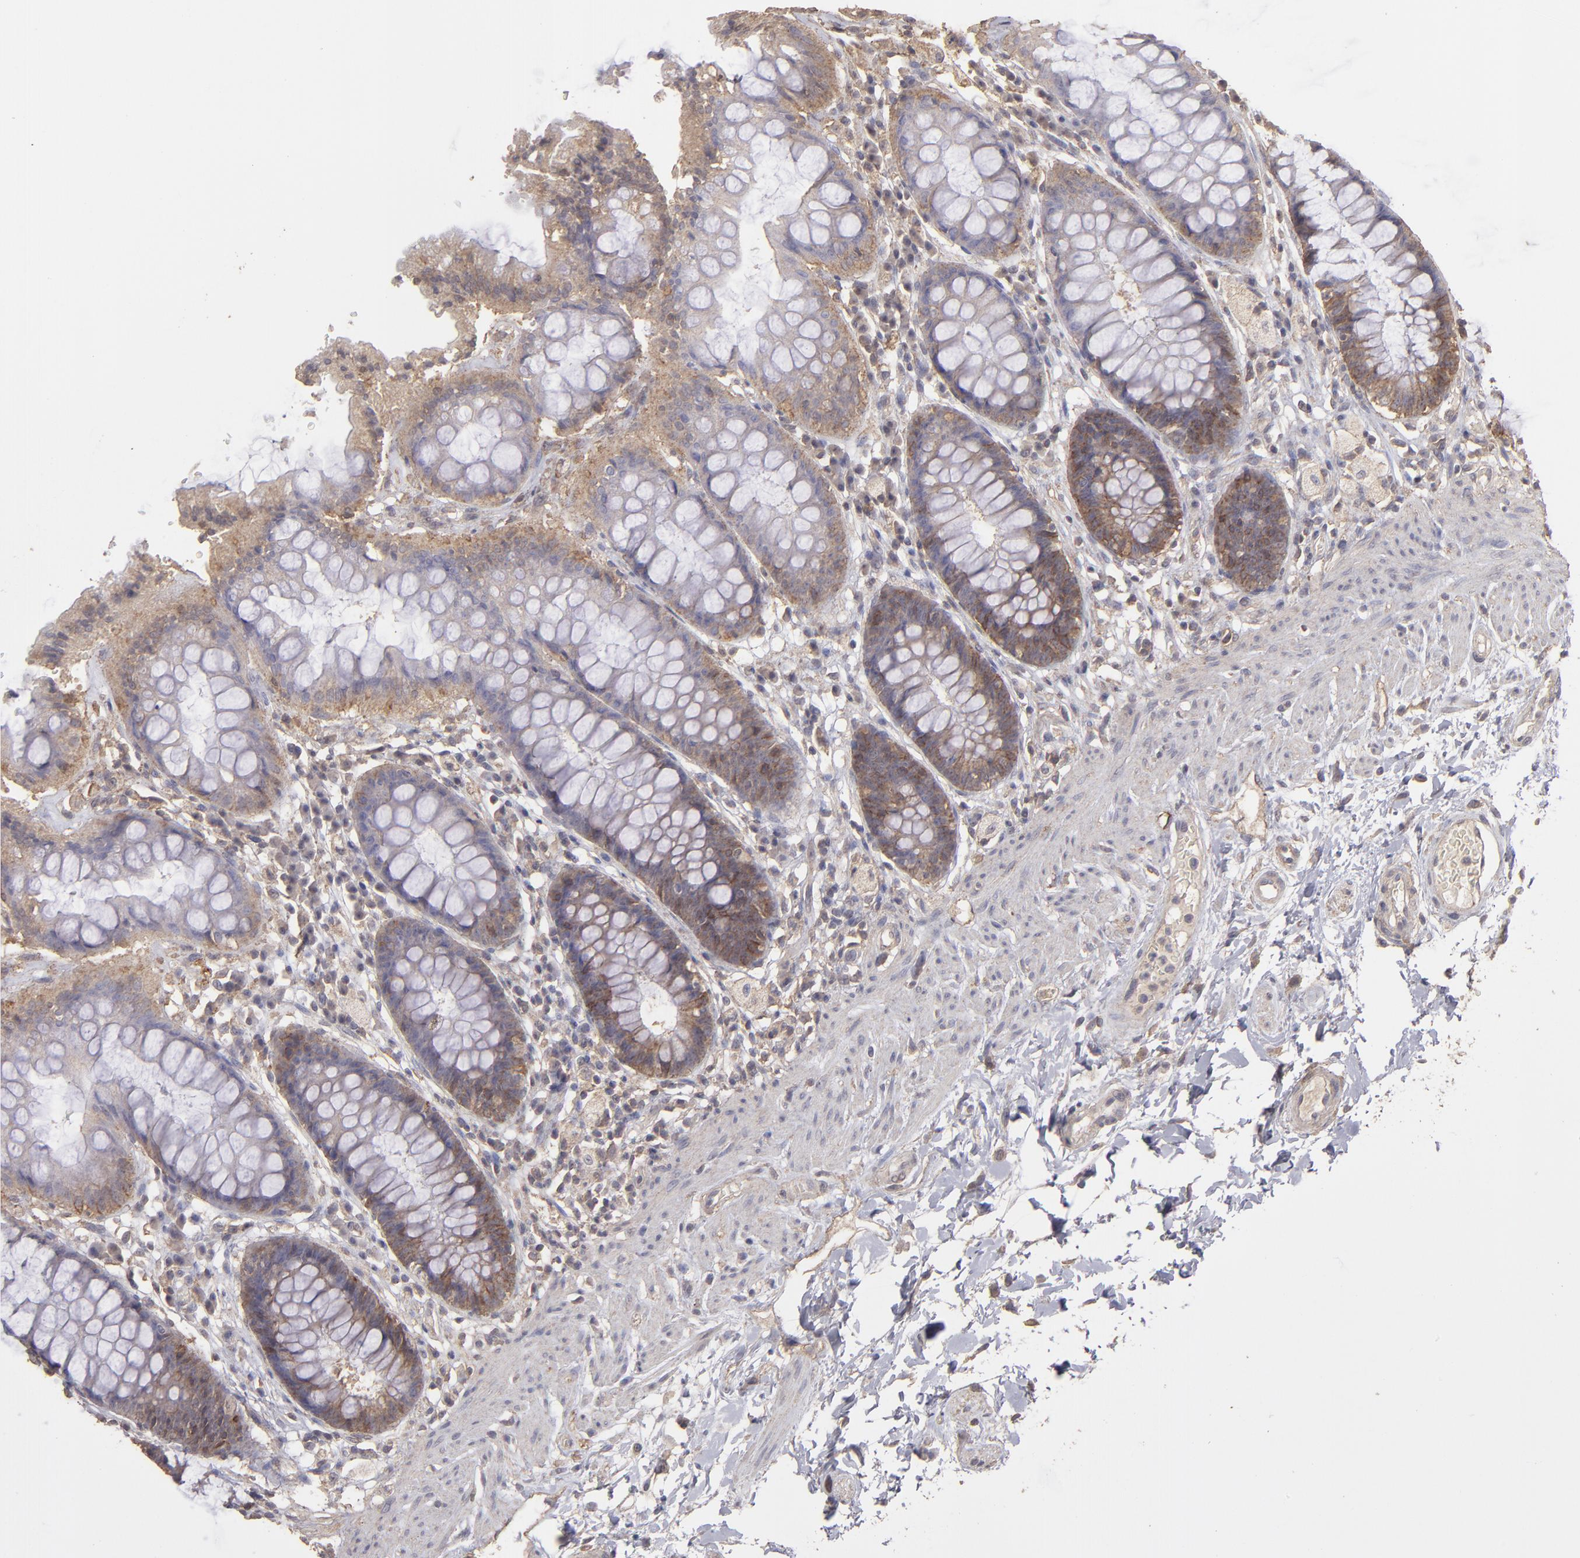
{"staining": {"intensity": "moderate", "quantity": "25%-75%", "location": "cytoplasmic/membranous"}, "tissue": "rectum", "cell_type": "Glandular cells", "image_type": "normal", "snomed": [{"axis": "morphology", "description": "Normal tissue, NOS"}, {"axis": "topography", "description": "Rectum"}], "caption": "Immunohistochemical staining of benign human rectum shows moderate cytoplasmic/membranous protein positivity in about 25%-75% of glandular cells. The staining is performed using DAB (3,3'-diaminobenzidine) brown chromogen to label protein expression. The nuclei are counter-stained blue using hematoxylin.", "gene": "FAT1", "patient": {"sex": "female", "age": 46}}